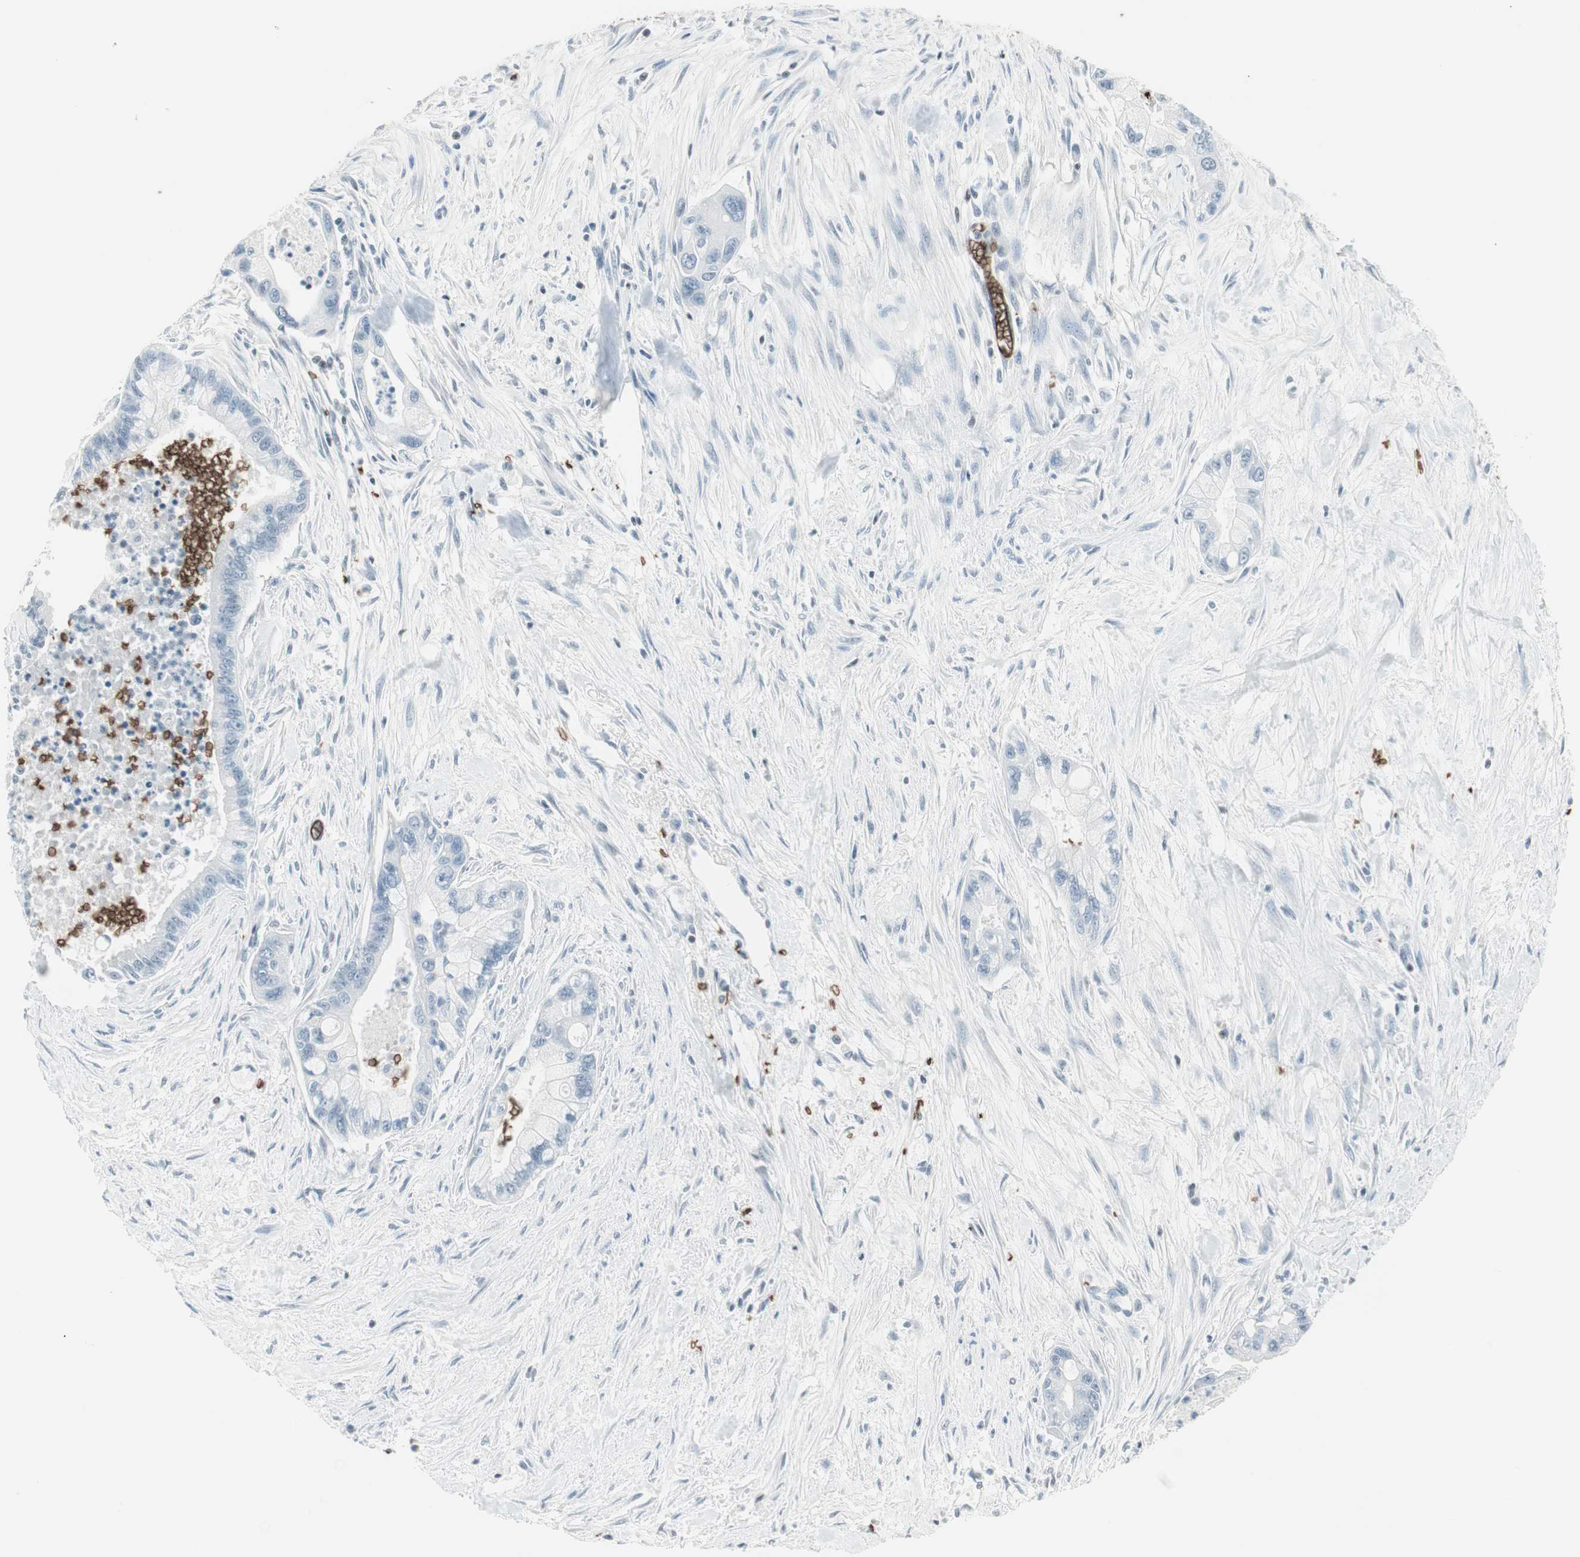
{"staining": {"intensity": "negative", "quantity": "none", "location": "none"}, "tissue": "pancreatic cancer", "cell_type": "Tumor cells", "image_type": "cancer", "snomed": [{"axis": "morphology", "description": "Adenocarcinoma, NOS"}, {"axis": "topography", "description": "Pancreas"}], "caption": "High power microscopy micrograph of an IHC photomicrograph of pancreatic cancer (adenocarcinoma), revealing no significant positivity in tumor cells.", "gene": "MAP4K1", "patient": {"sex": "male", "age": 70}}